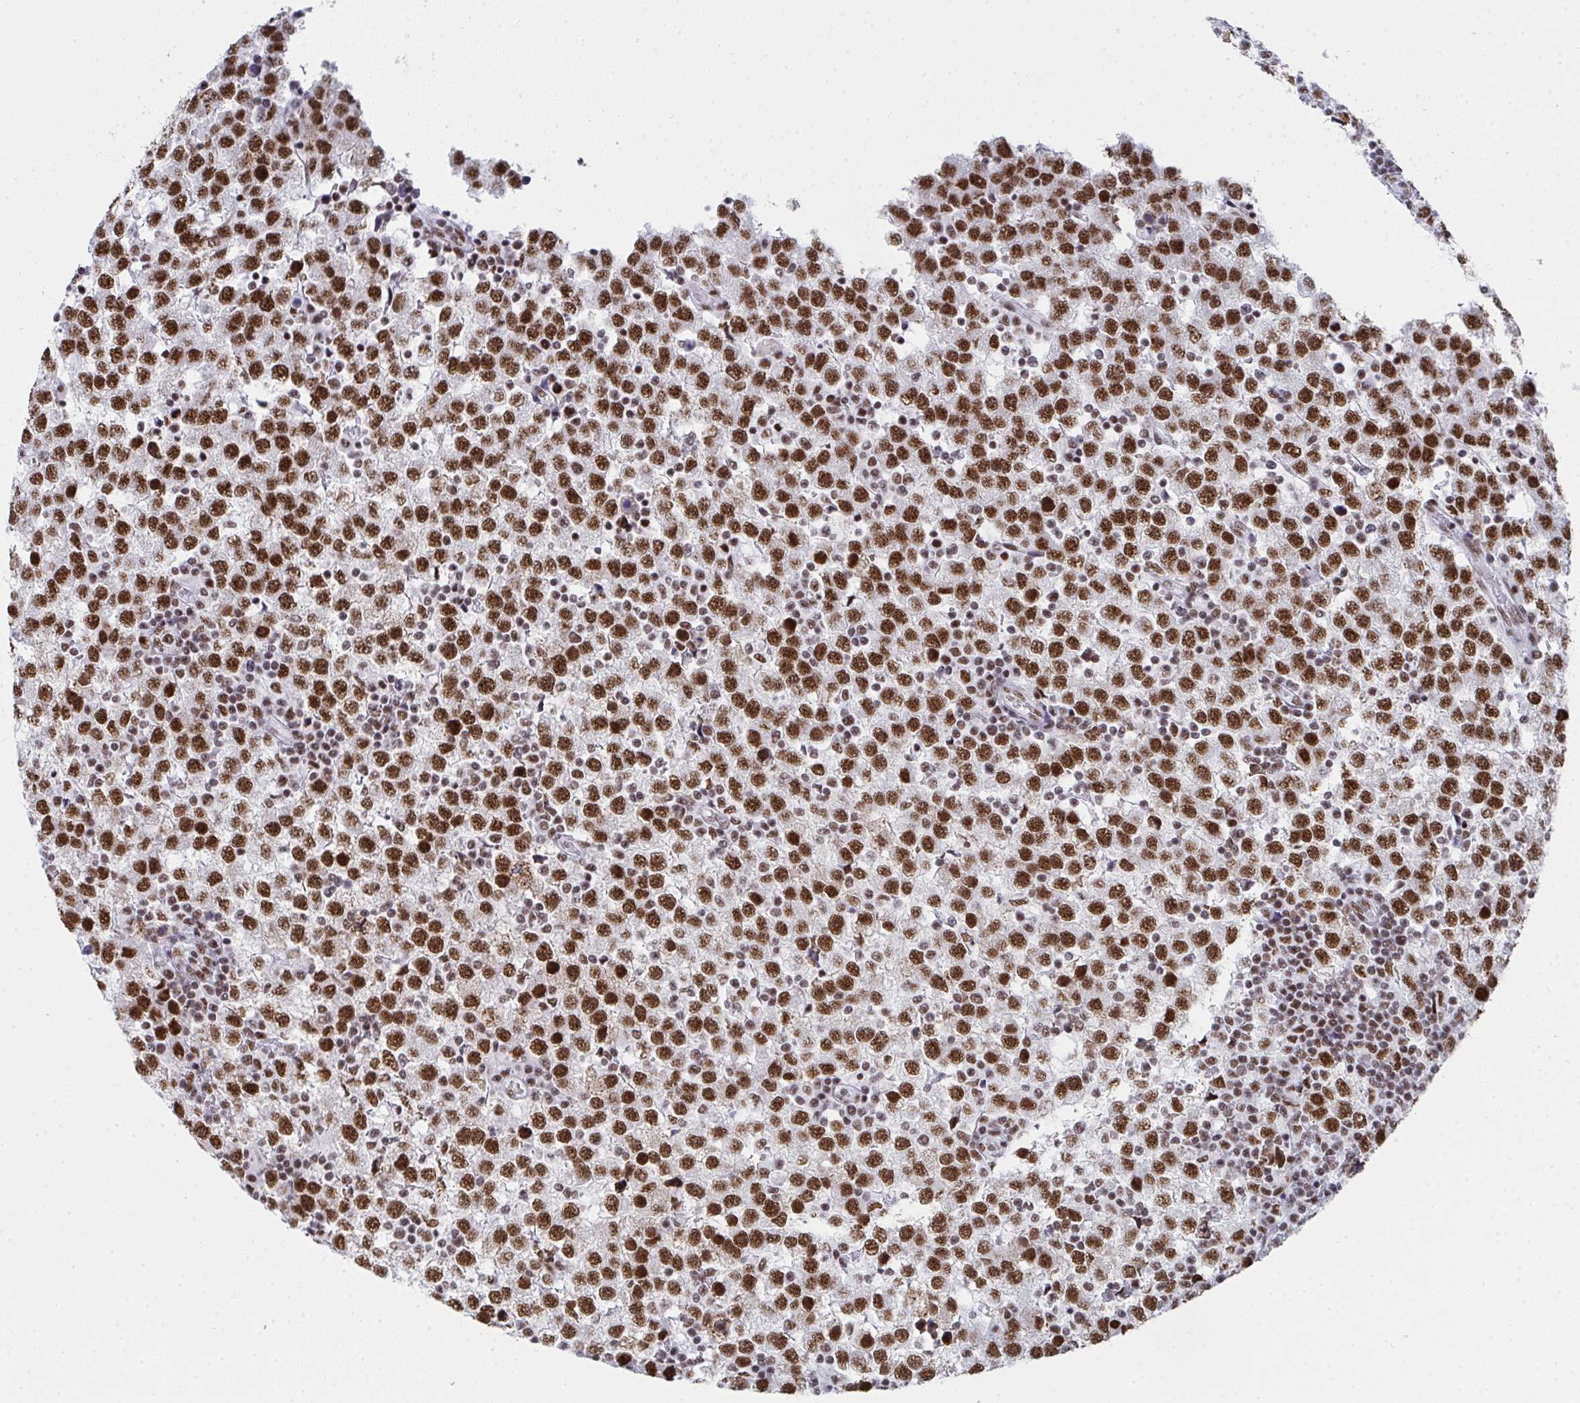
{"staining": {"intensity": "strong", "quantity": ">75%", "location": "nuclear"}, "tissue": "testis cancer", "cell_type": "Tumor cells", "image_type": "cancer", "snomed": [{"axis": "morphology", "description": "Seminoma, NOS"}, {"axis": "topography", "description": "Testis"}], "caption": "IHC (DAB (3,3'-diaminobenzidine)) staining of testis cancer (seminoma) shows strong nuclear protein expression in about >75% of tumor cells. The protein is stained brown, and the nuclei are stained in blue (DAB (3,3'-diaminobenzidine) IHC with brightfield microscopy, high magnification).", "gene": "SNRNP70", "patient": {"sex": "male", "age": 34}}